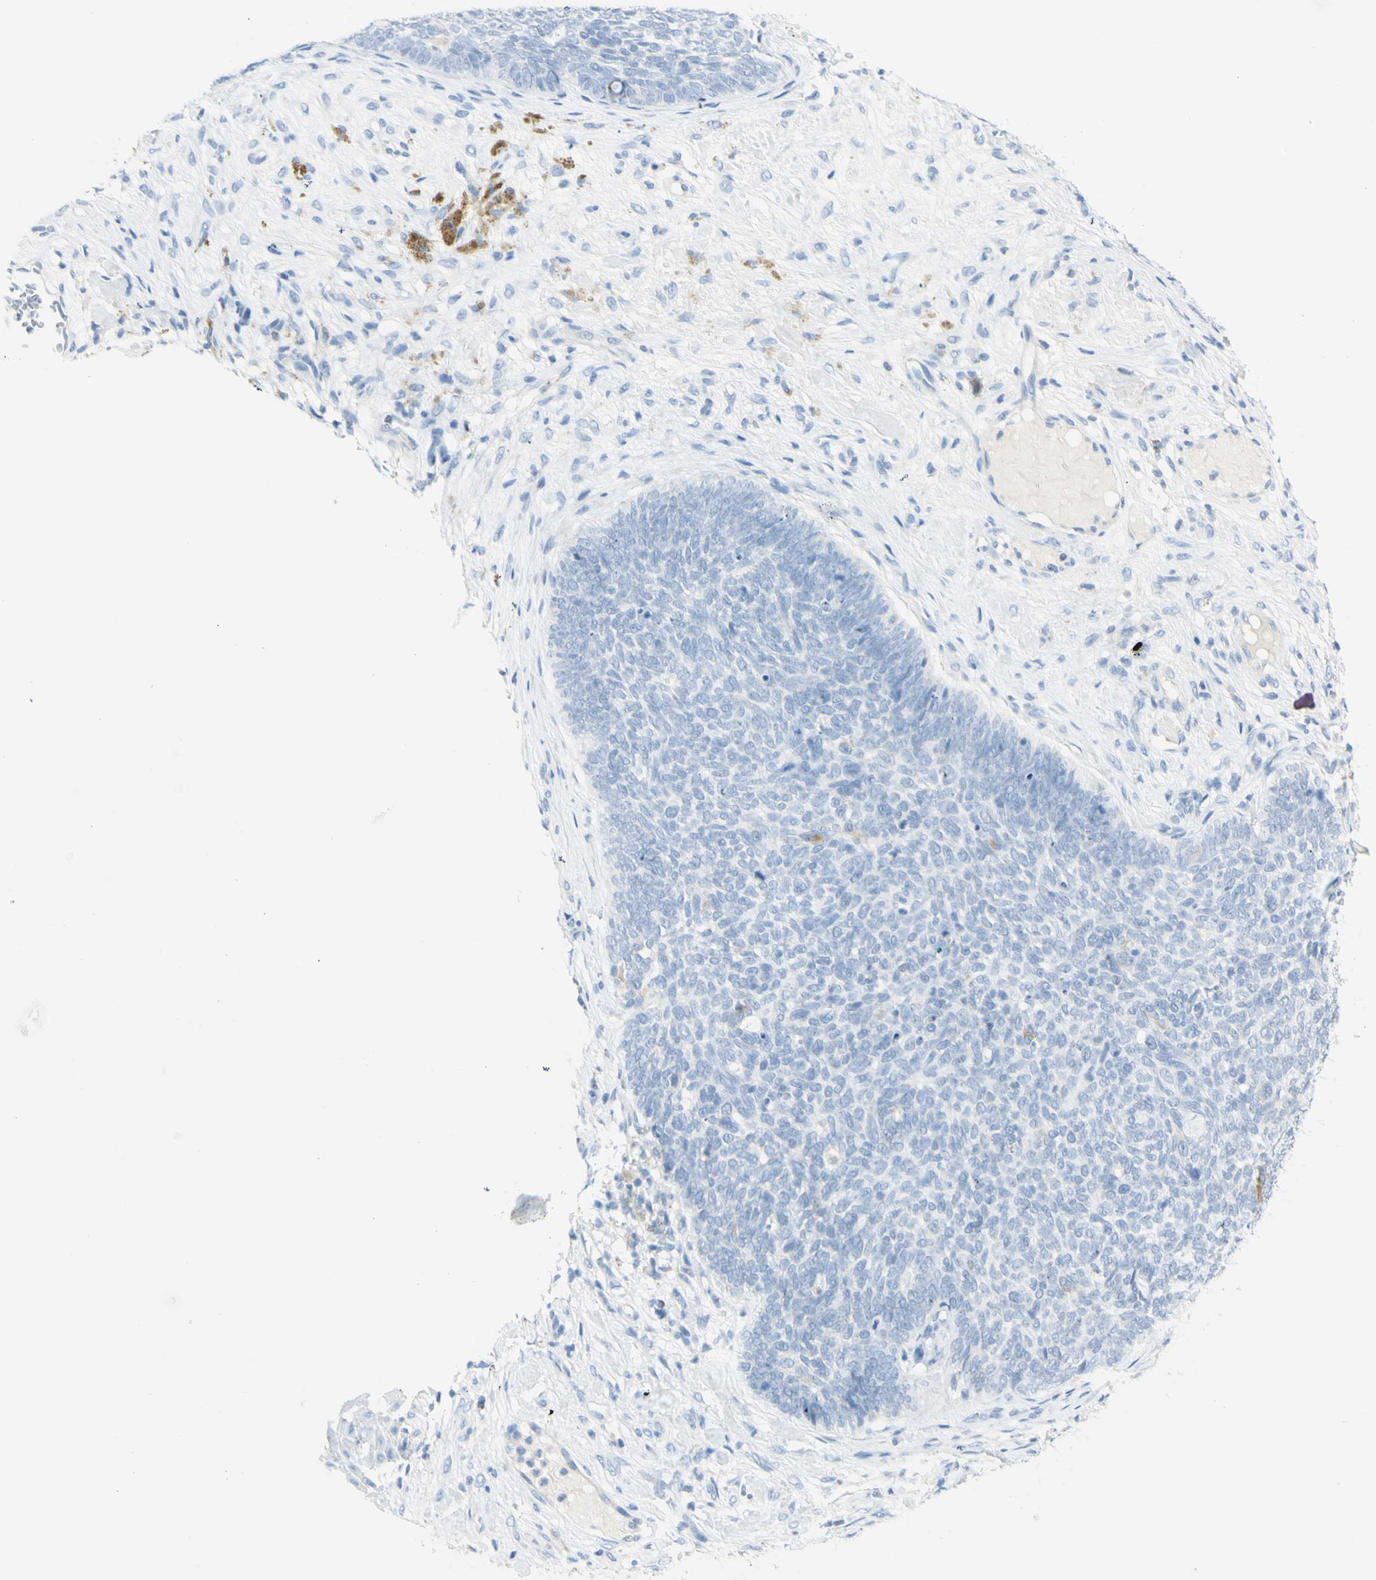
{"staining": {"intensity": "negative", "quantity": "none", "location": "none"}, "tissue": "skin cancer", "cell_type": "Tumor cells", "image_type": "cancer", "snomed": [{"axis": "morphology", "description": "Basal cell carcinoma"}, {"axis": "topography", "description": "Skin"}], "caption": "Immunohistochemistry histopathology image of neoplastic tissue: skin cancer (basal cell carcinoma) stained with DAB displays no significant protein expression in tumor cells.", "gene": "TSPAN1", "patient": {"sex": "female", "age": 84}}